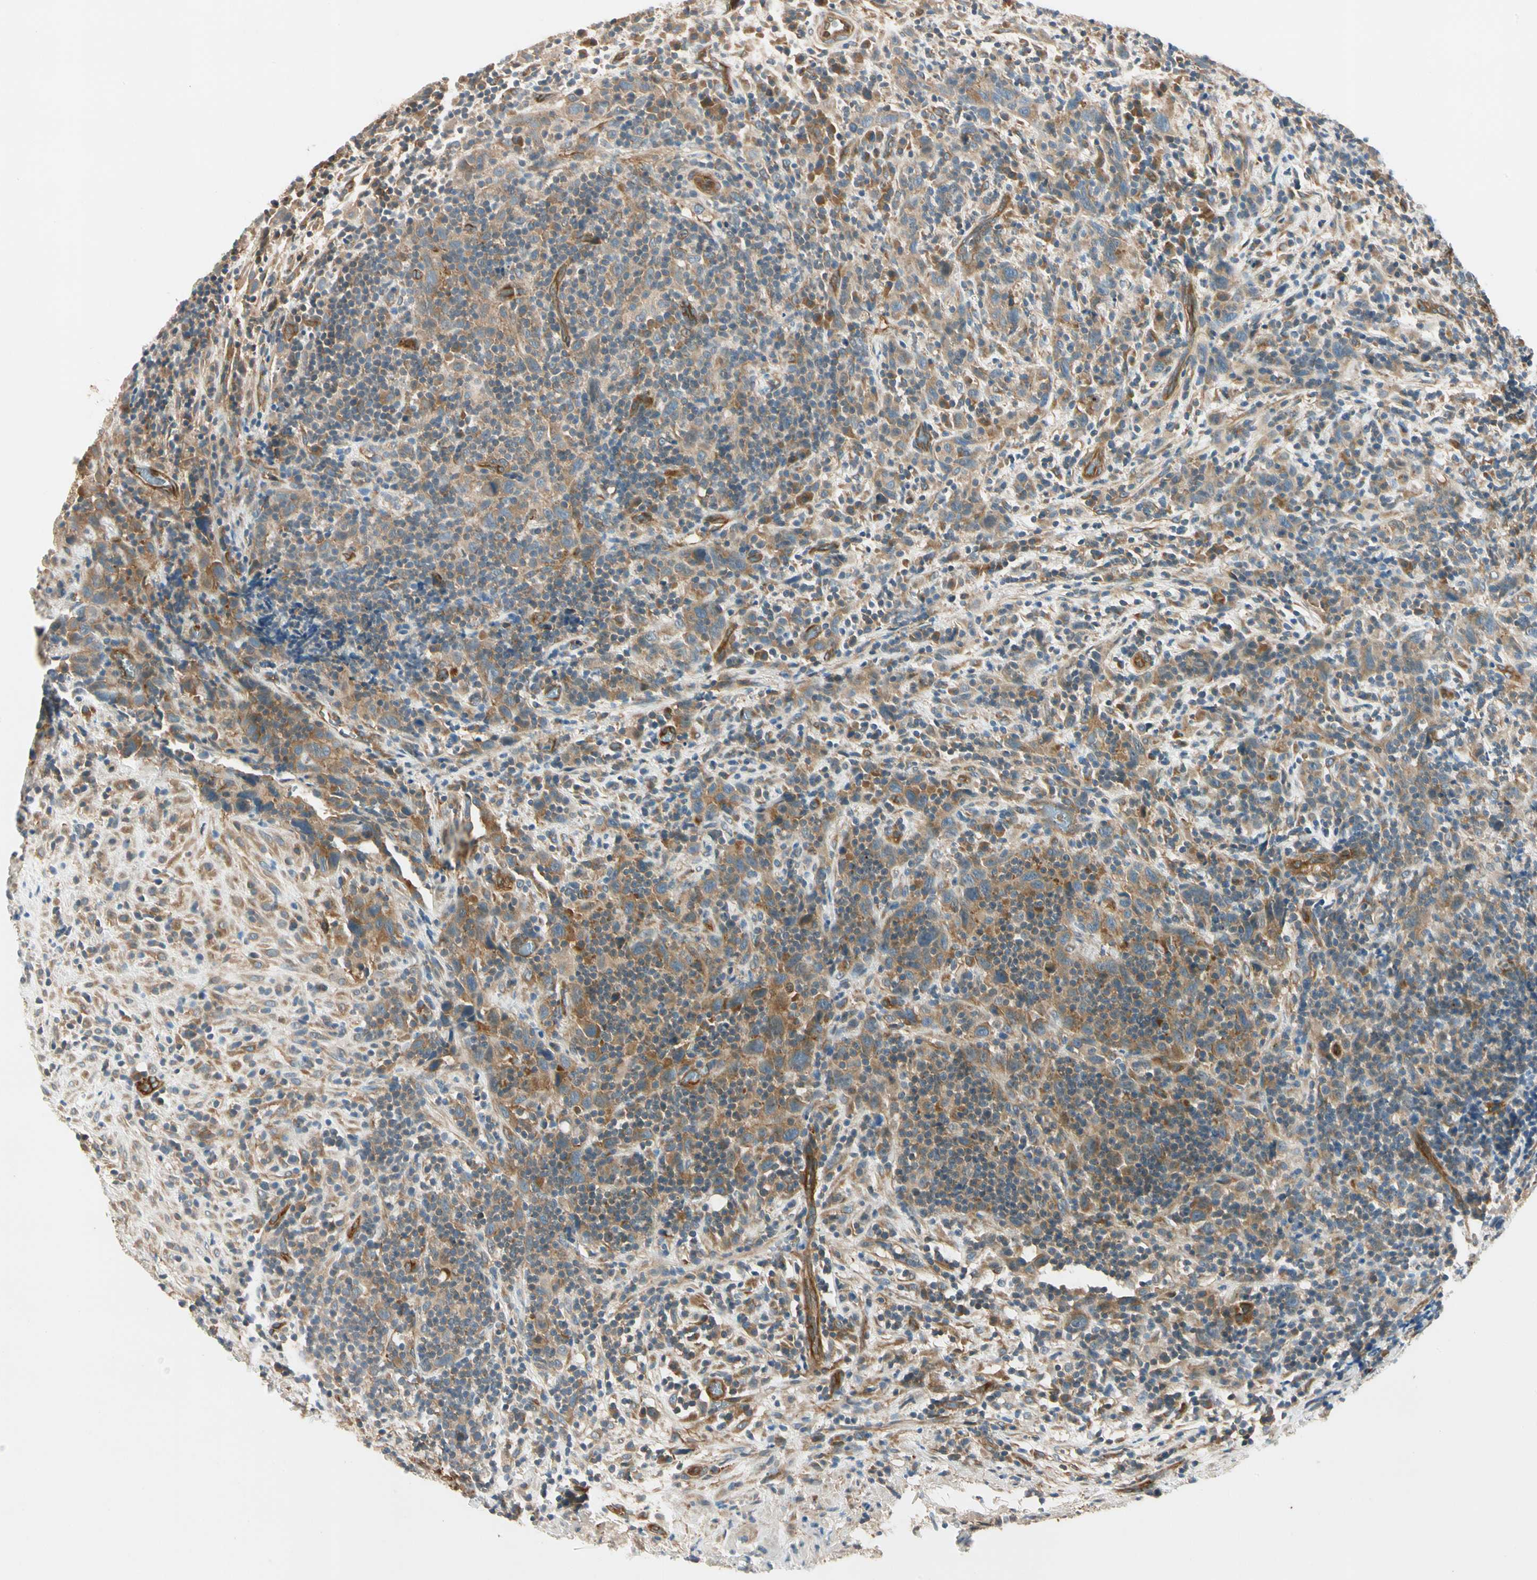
{"staining": {"intensity": "moderate", "quantity": ">75%", "location": "cytoplasmic/membranous"}, "tissue": "urothelial cancer", "cell_type": "Tumor cells", "image_type": "cancer", "snomed": [{"axis": "morphology", "description": "Urothelial carcinoma, High grade"}, {"axis": "topography", "description": "Urinary bladder"}], "caption": "Moderate cytoplasmic/membranous protein staining is identified in approximately >75% of tumor cells in urothelial carcinoma (high-grade). Using DAB (3,3'-diaminobenzidine) (brown) and hematoxylin (blue) stains, captured at high magnification using brightfield microscopy.", "gene": "ROCK2", "patient": {"sex": "male", "age": 61}}